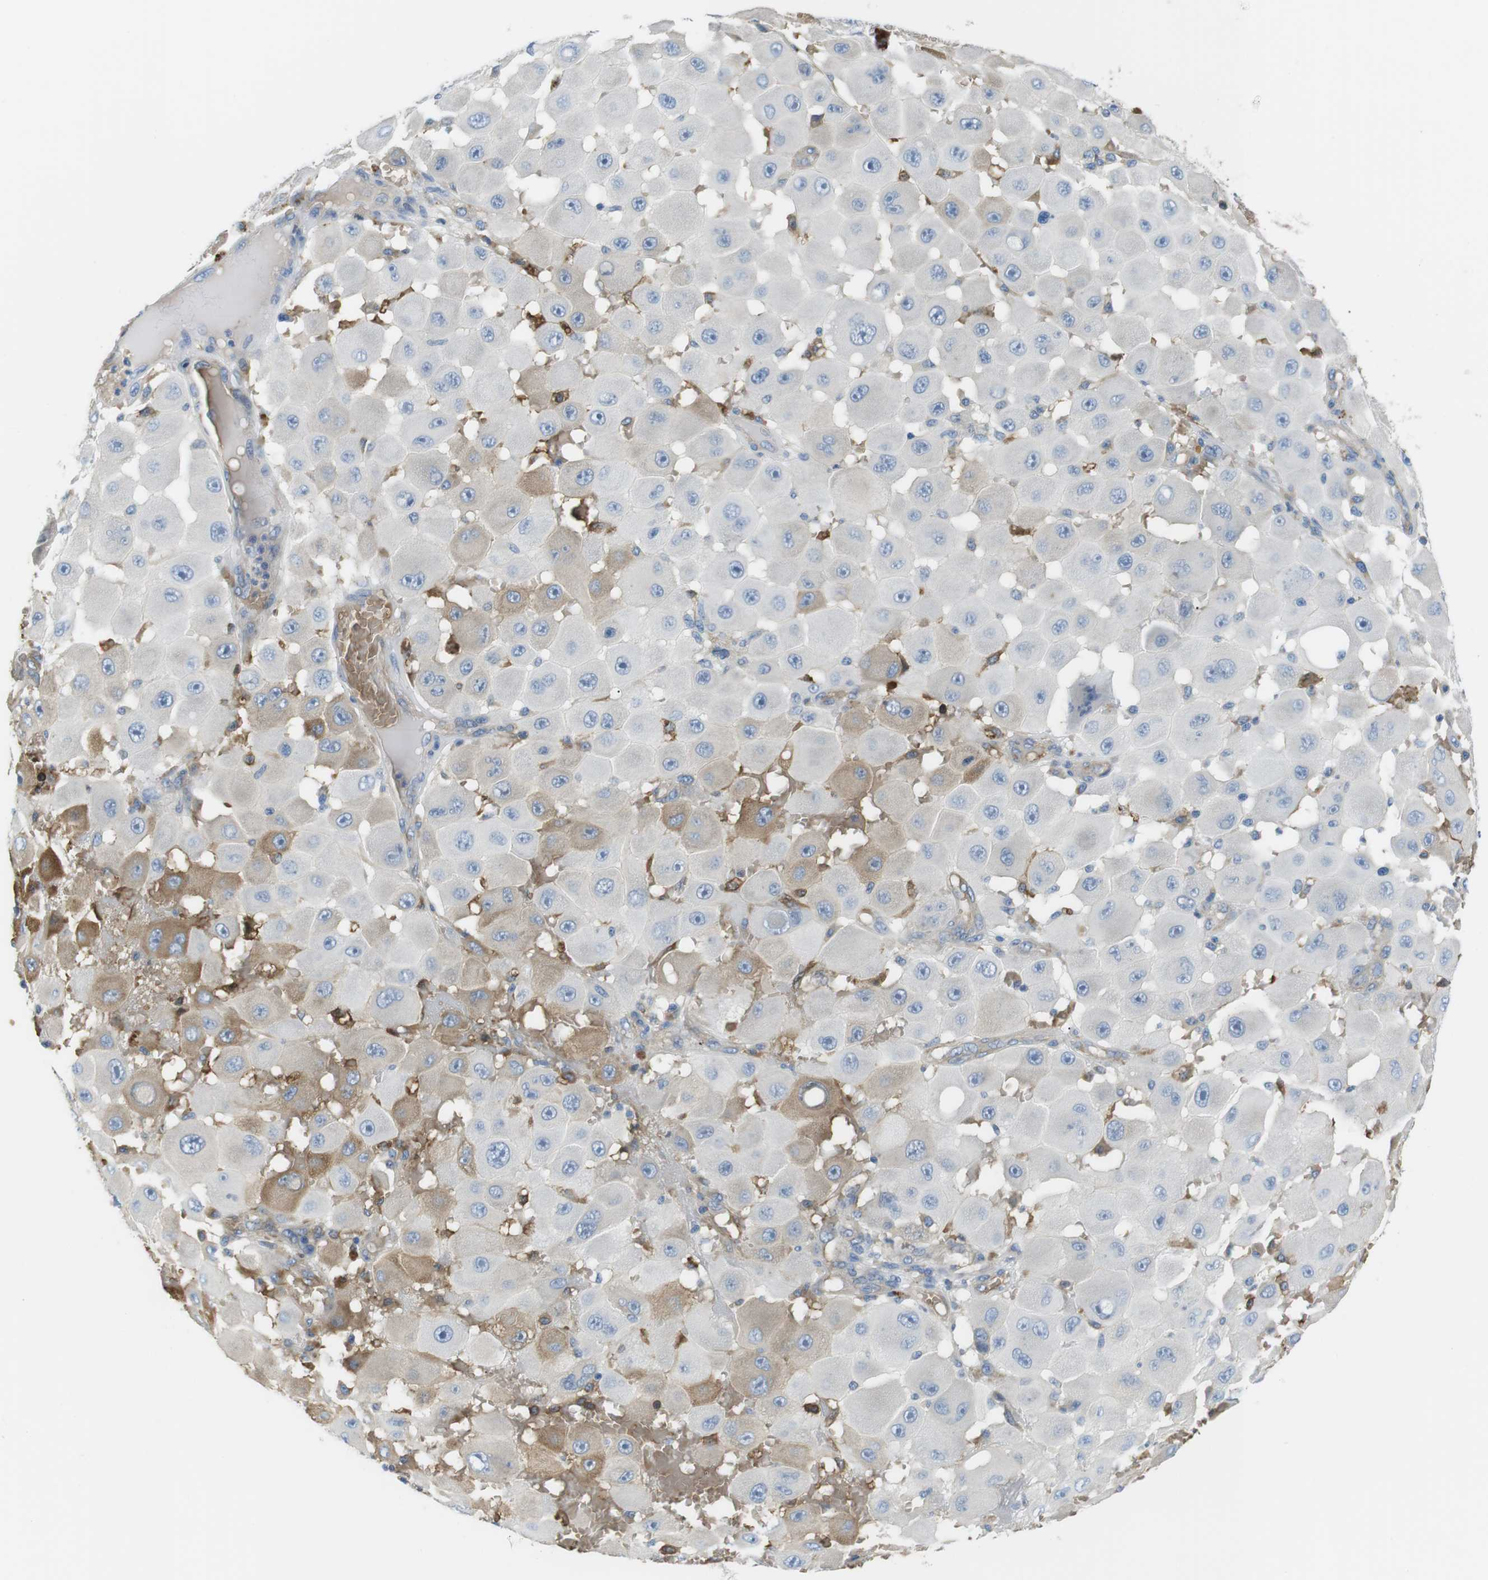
{"staining": {"intensity": "weak", "quantity": "<25%", "location": "cytoplasmic/membranous"}, "tissue": "melanoma", "cell_type": "Tumor cells", "image_type": "cancer", "snomed": [{"axis": "morphology", "description": "Malignant melanoma, NOS"}, {"axis": "topography", "description": "Skin"}], "caption": "This is an IHC photomicrograph of human malignant melanoma. There is no positivity in tumor cells.", "gene": "ADCY10", "patient": {"sex": "female", "age": 81}}